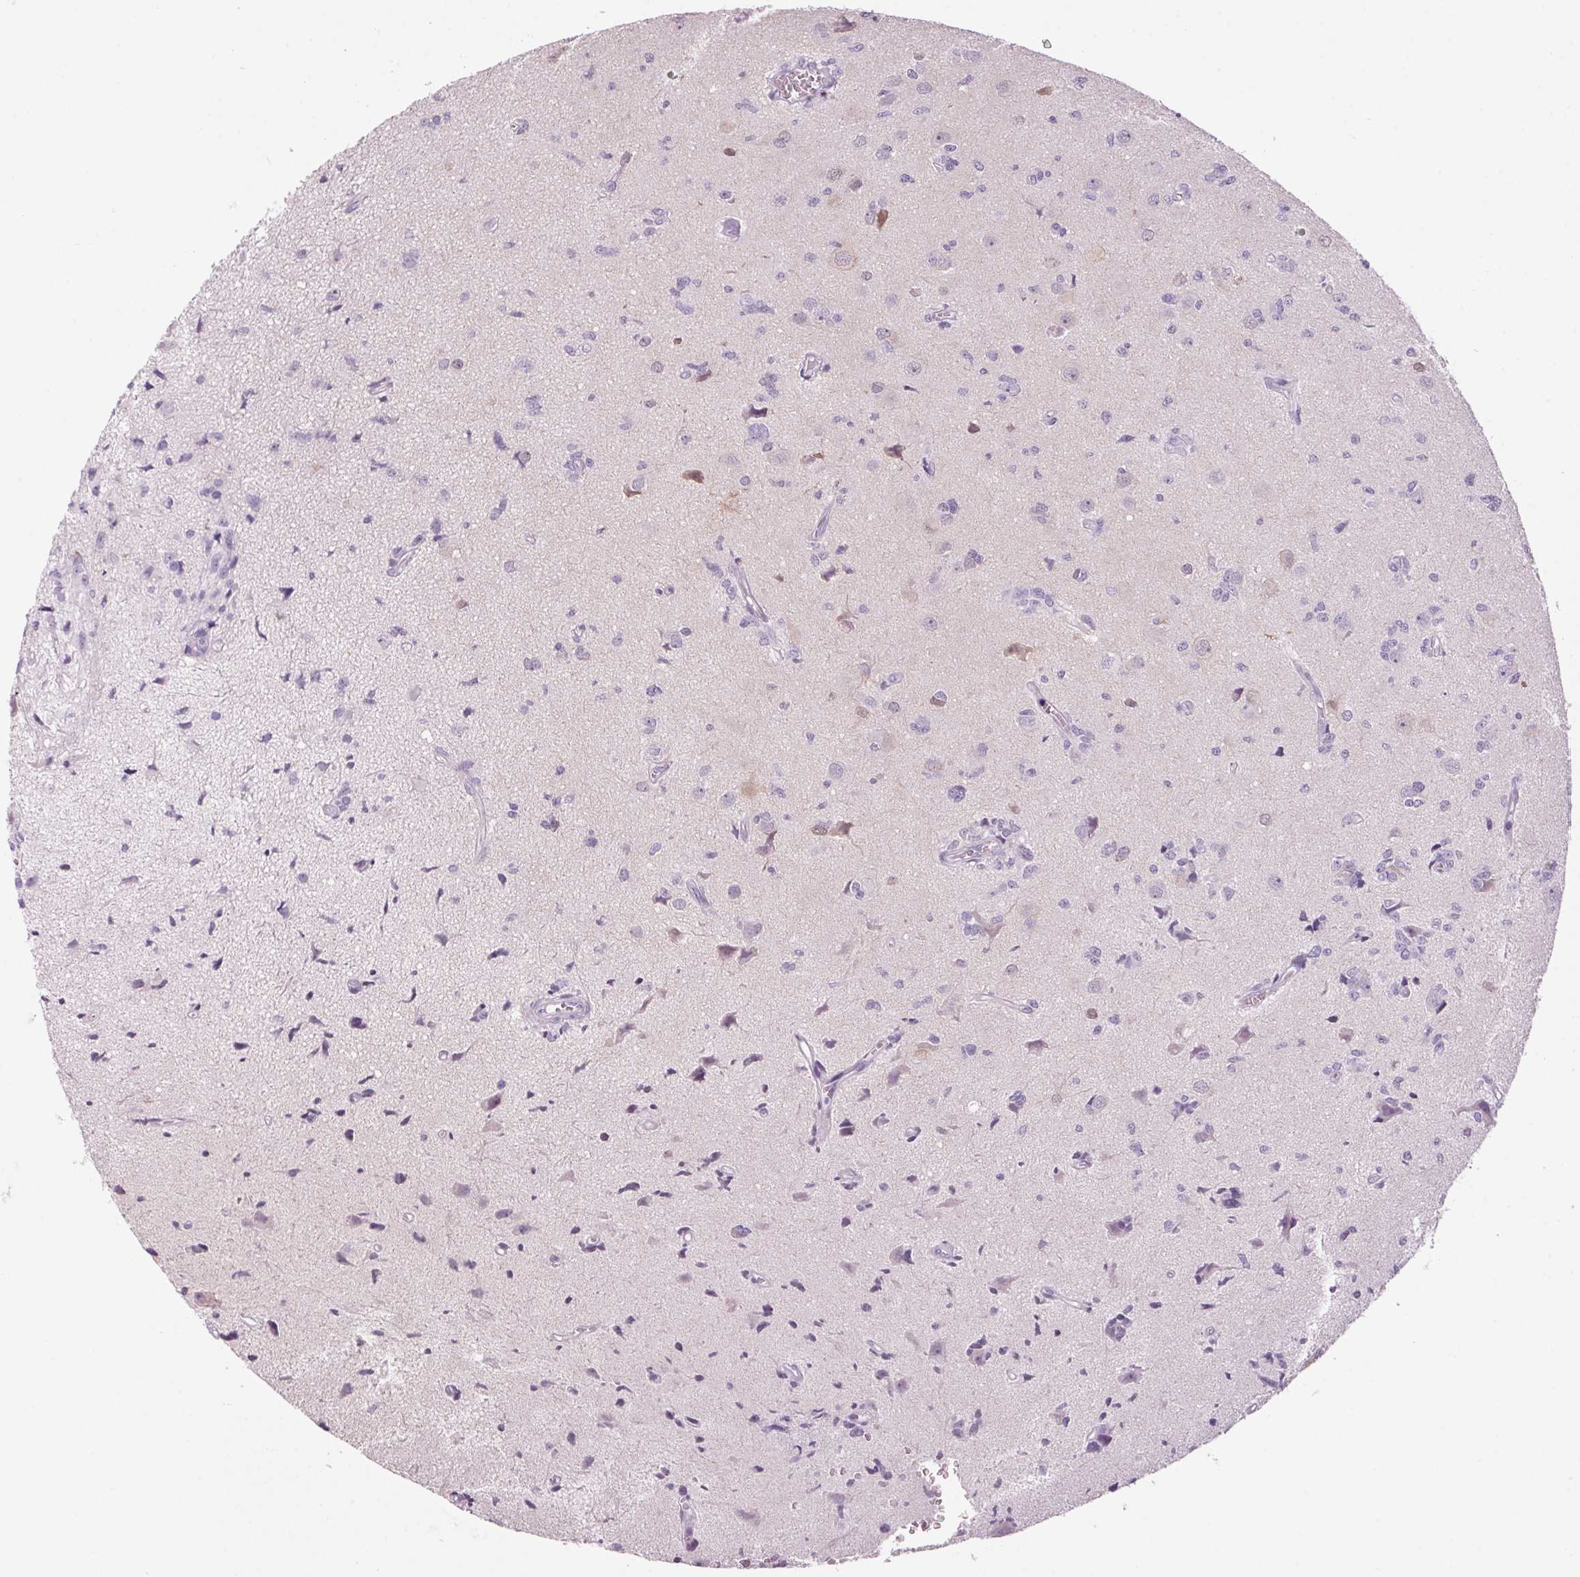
{"staining": {"intensity": "negative", "quantity": "none", "location": "none"}, "tissue": "glioma", "cell_type": "Tumor cells", "image_type": "cancer", "snomed": [{"axis": "morphology", "description": "Glioma, malignant, High grade"}, {"axis": "topography", "description": "Brain"}], "caption": "This is an IHC image of glioma. There is no staining in tumor cells.", "gene": "PPP1R1A", "patient": {"sex": "male", "age": 67}}